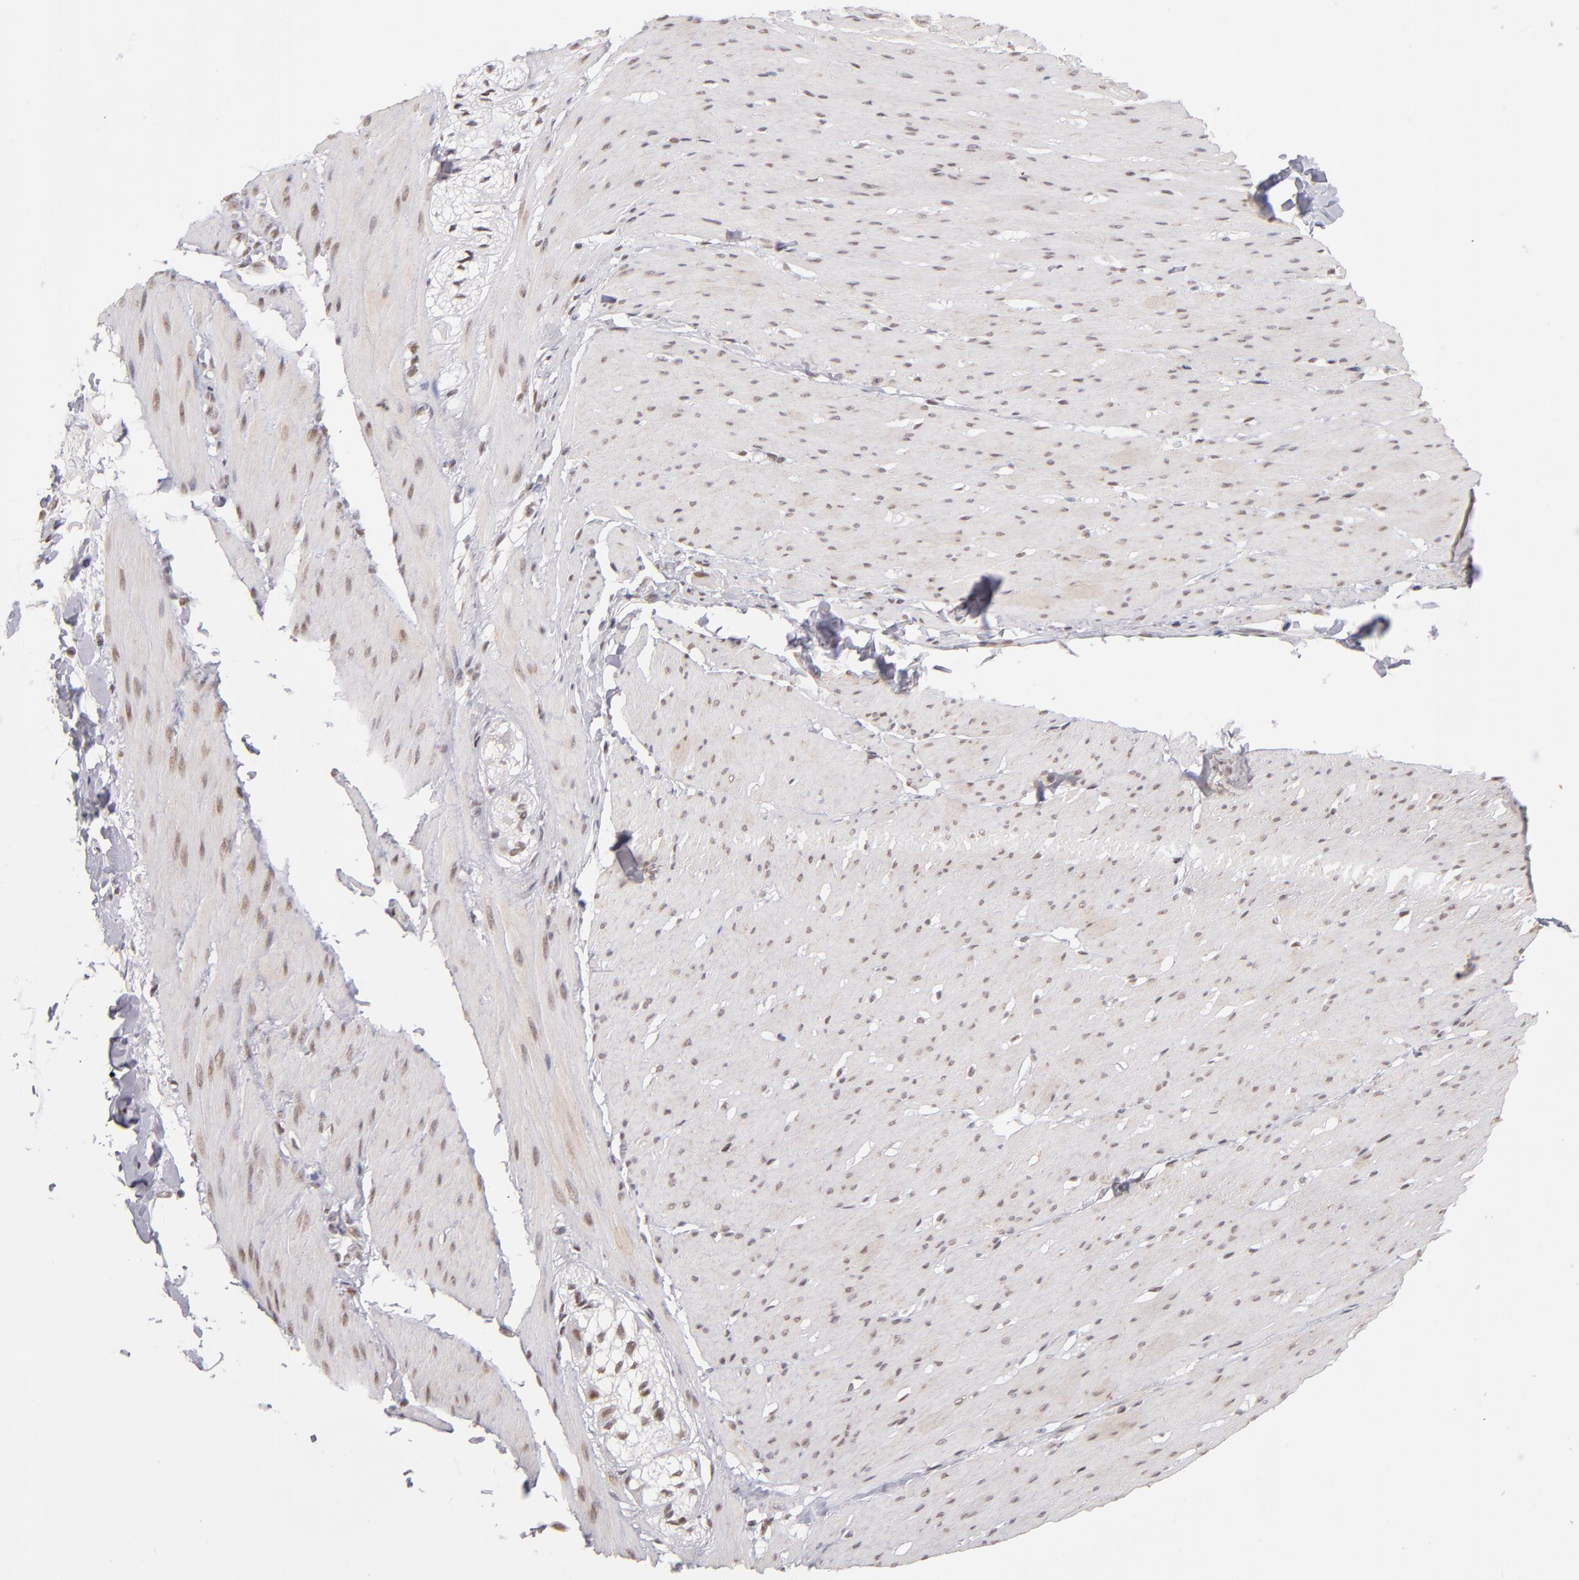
{"staining": {"intensity": "weak", "quantity": ">75%", "location": "nuclear"}, "tissue": "smooth muscle", "cell_type": "Smooth muscle cells", "image_type": "normal", "snomed": [{"axis": "morphology", "description": "Normal tissue, NOS"}, {"axis": "topography", "description": "Smooth muscle"}, {"axis": "topography", "description": "Colon"}], "caption": "Smooth muscle was stained to show a protein in brown. There is low levels of weak nuclear staining in approximately >75% of smooth muscle cells. The protein is shown in brown color, while the nuclei are stained blue.", "gene": "TFAP4", "patient": {"sex": "male", "age": 67}}